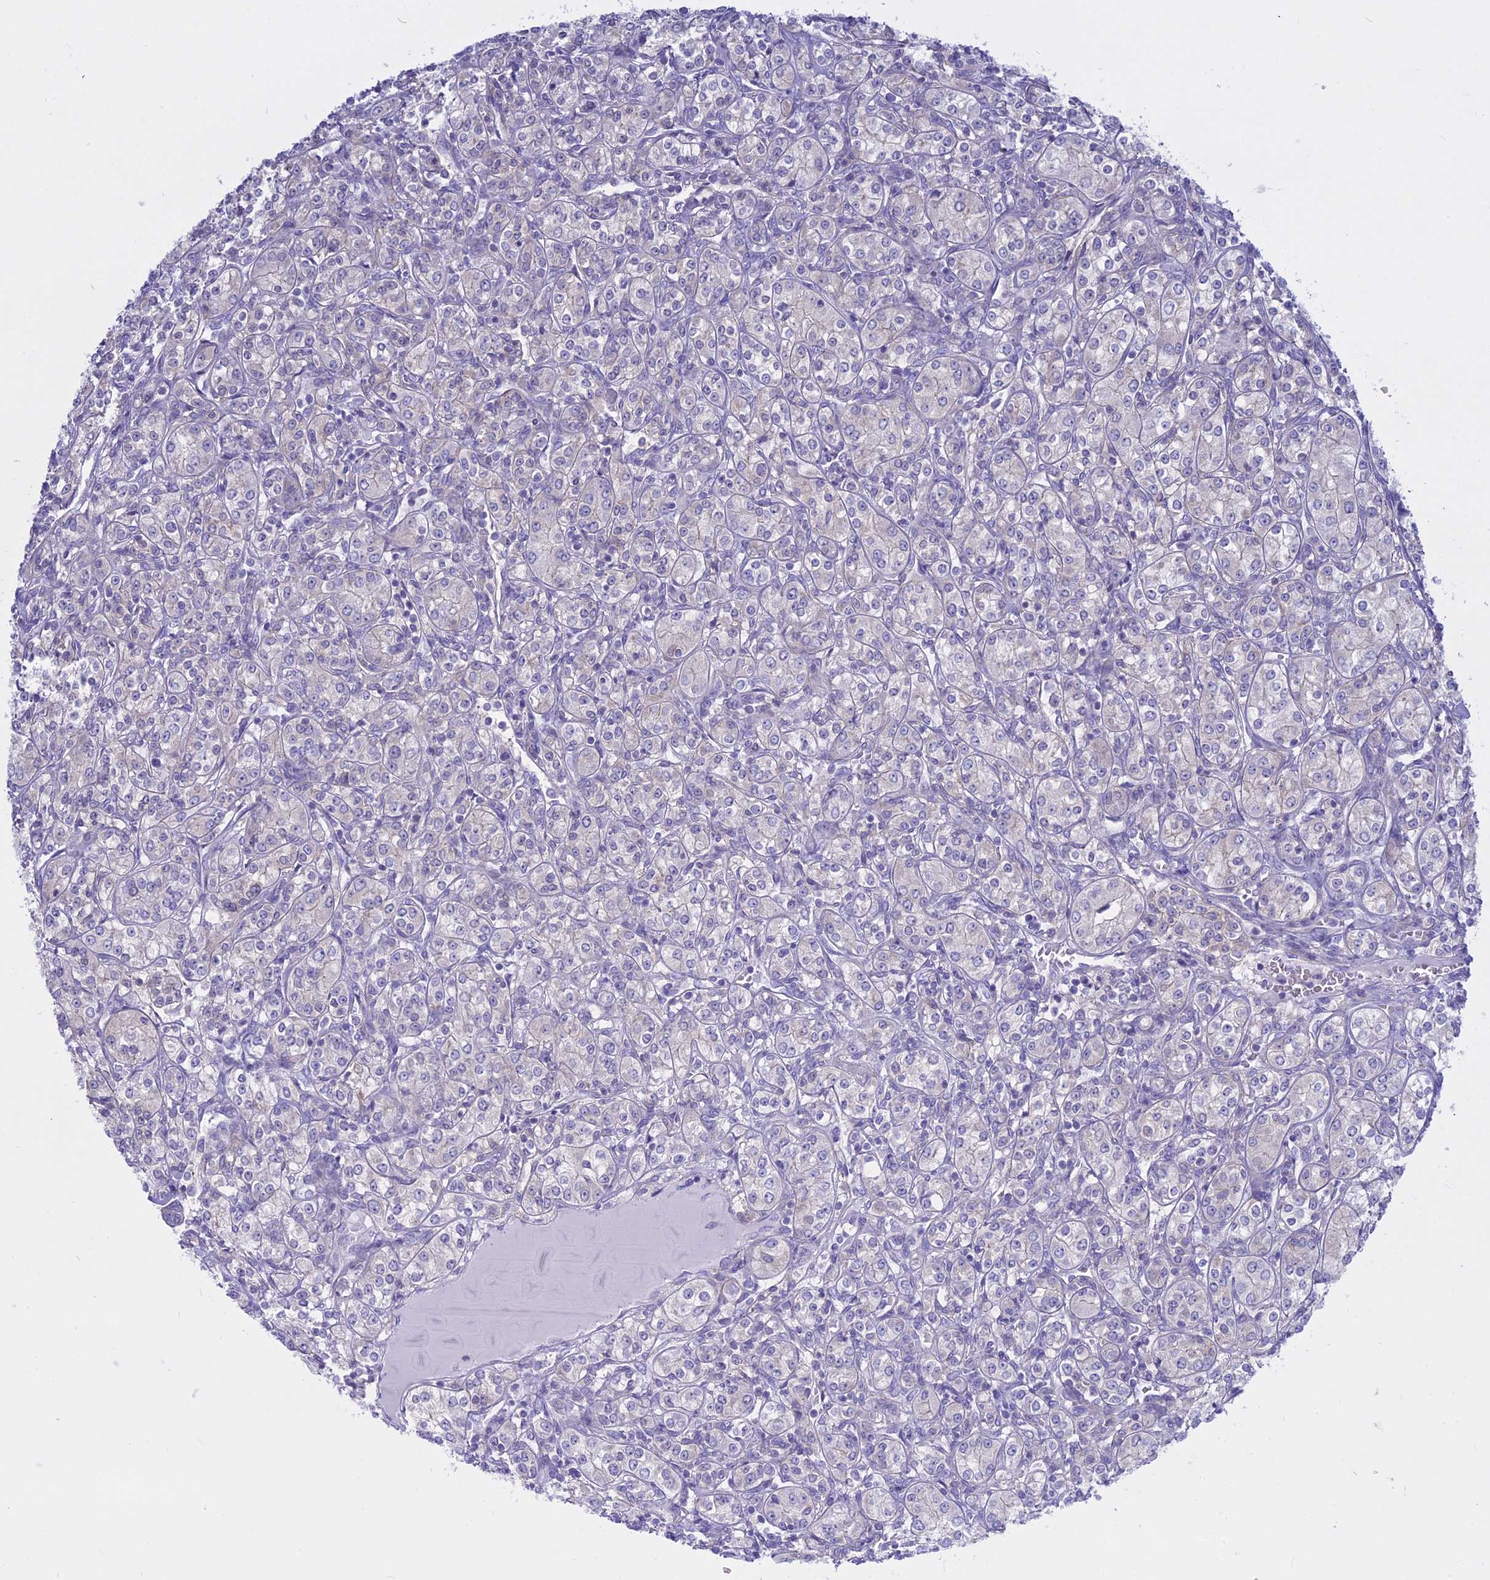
{"staining": {"intensity": "negative", "quantity": "none", "location": "none"}, "tissue": "renal cancer", "cell_type": "Tumor cells", "image_type": "cancer", "snomed": [{"axis": "morphology", "description": "Adenocarcinoma, NOS"}, {"axis": "topography", "description": "Kidney"}], "caption": "Tumor cells show no significant expression in renal adenocarcinoma.", "gene": "AHCYL1", "patient": {"sex": "male", "age": 77}}